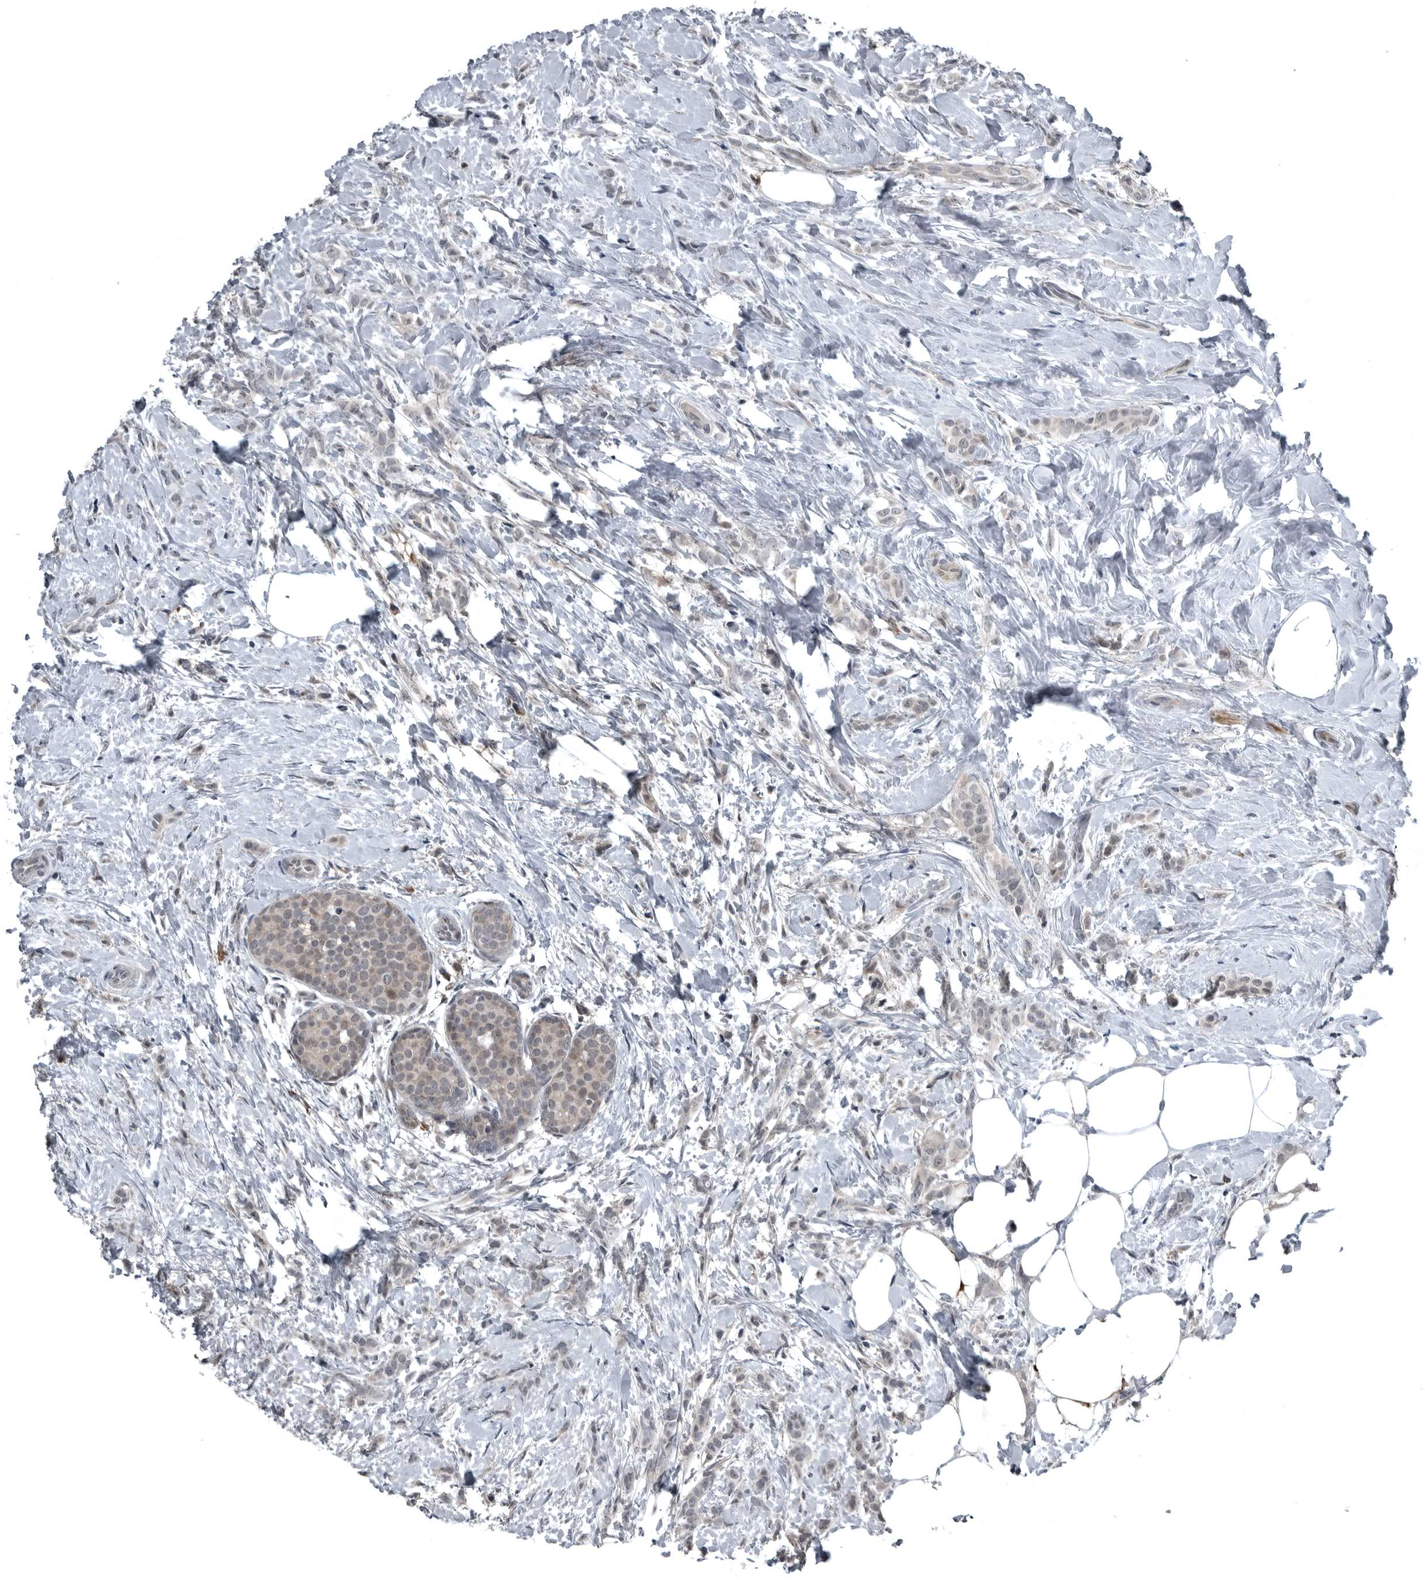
{"staining": {"intensity": "negative", "quantity": "none", "location": "none"}, "tissue": "breast cancer", "cell_type": "Tumor cells", "image_type": "cancer", "snomed": [{"axis": "morphology", "description": "Lobular carcinoma, in situ"}, {"axis": "morphology", "description": "Lobular carcinoma"}, {"axis": "topography", "description": "Breast"}], "caption": "DAB (3,3'-diaminobenzidine) immunohistochemical staining of human breast lobular carcinoma demonstrates no significant staining in tumor cells. (DAB (3,3'-diaminobenzidine) immunohistochemistry with hematoxylin counter stain).", "gene": "GAK", "patient": {"sex": "female", "age": 41}}